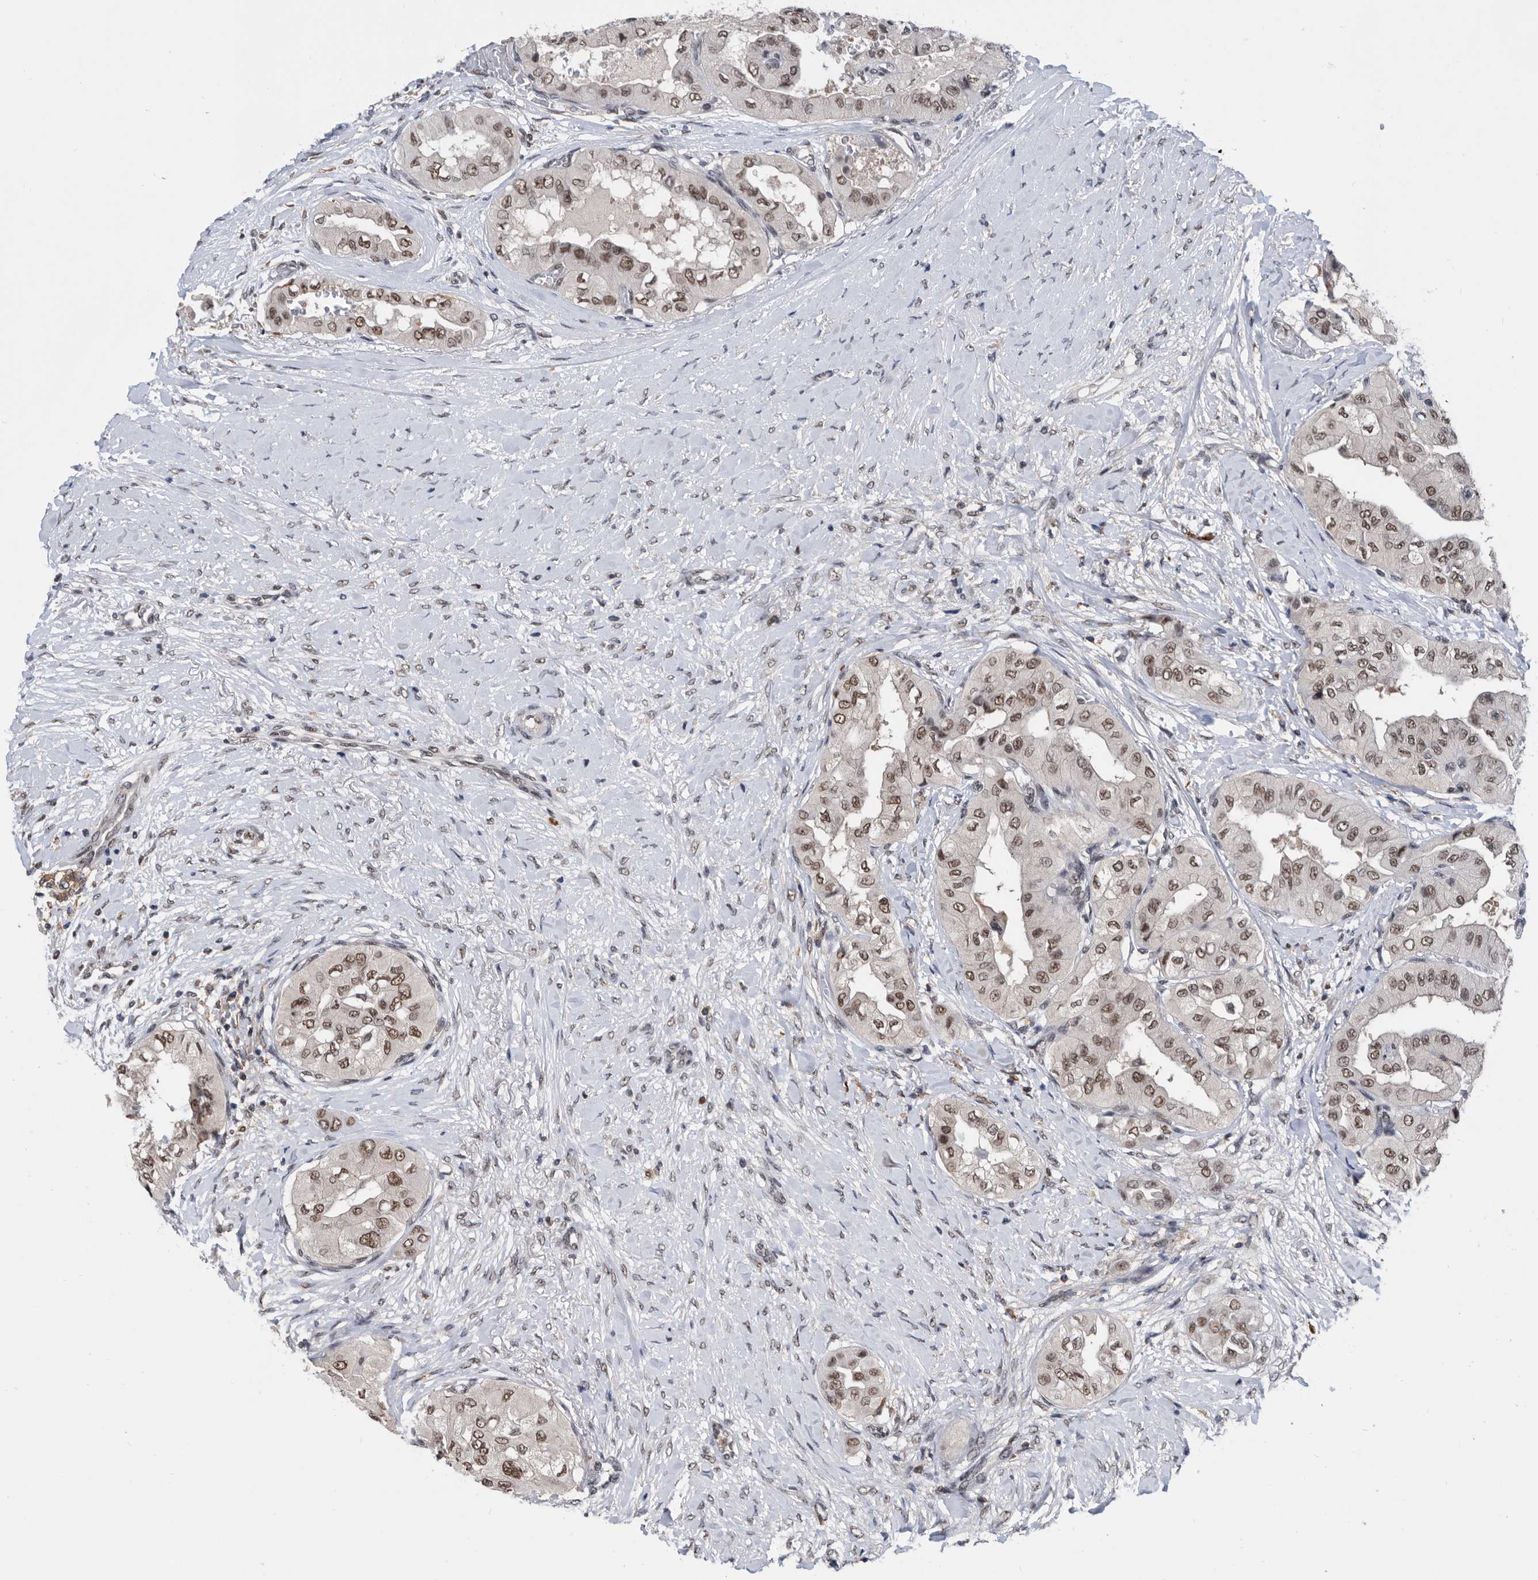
{"staining": {"intensity": "moderate", "quantity": ">75%", "location": "nuclear"}, "tissue": "thyroid cancer", "cell_type": "Tumor cells", "image_type": "cancer", "snomed": [{"axis": "morphology", "description": "Papillary adenocarcinoma, NOS"}, {"axis": "topography", "description": "Thyroid gland"}], "caption": "Protein analysis of thyroid papillary adenocarcinoma tissue shows moderate nuclear staining in approximately >75% of tumor cells. The staining is performed using DAB (3,3'-diaminobenzidine) brown chromogen to label protein expression. The nuclei are counter-stained blue using hematoxylin.", "gene": "ZNF260", "patient": {"sex": "female", "age": 59}}